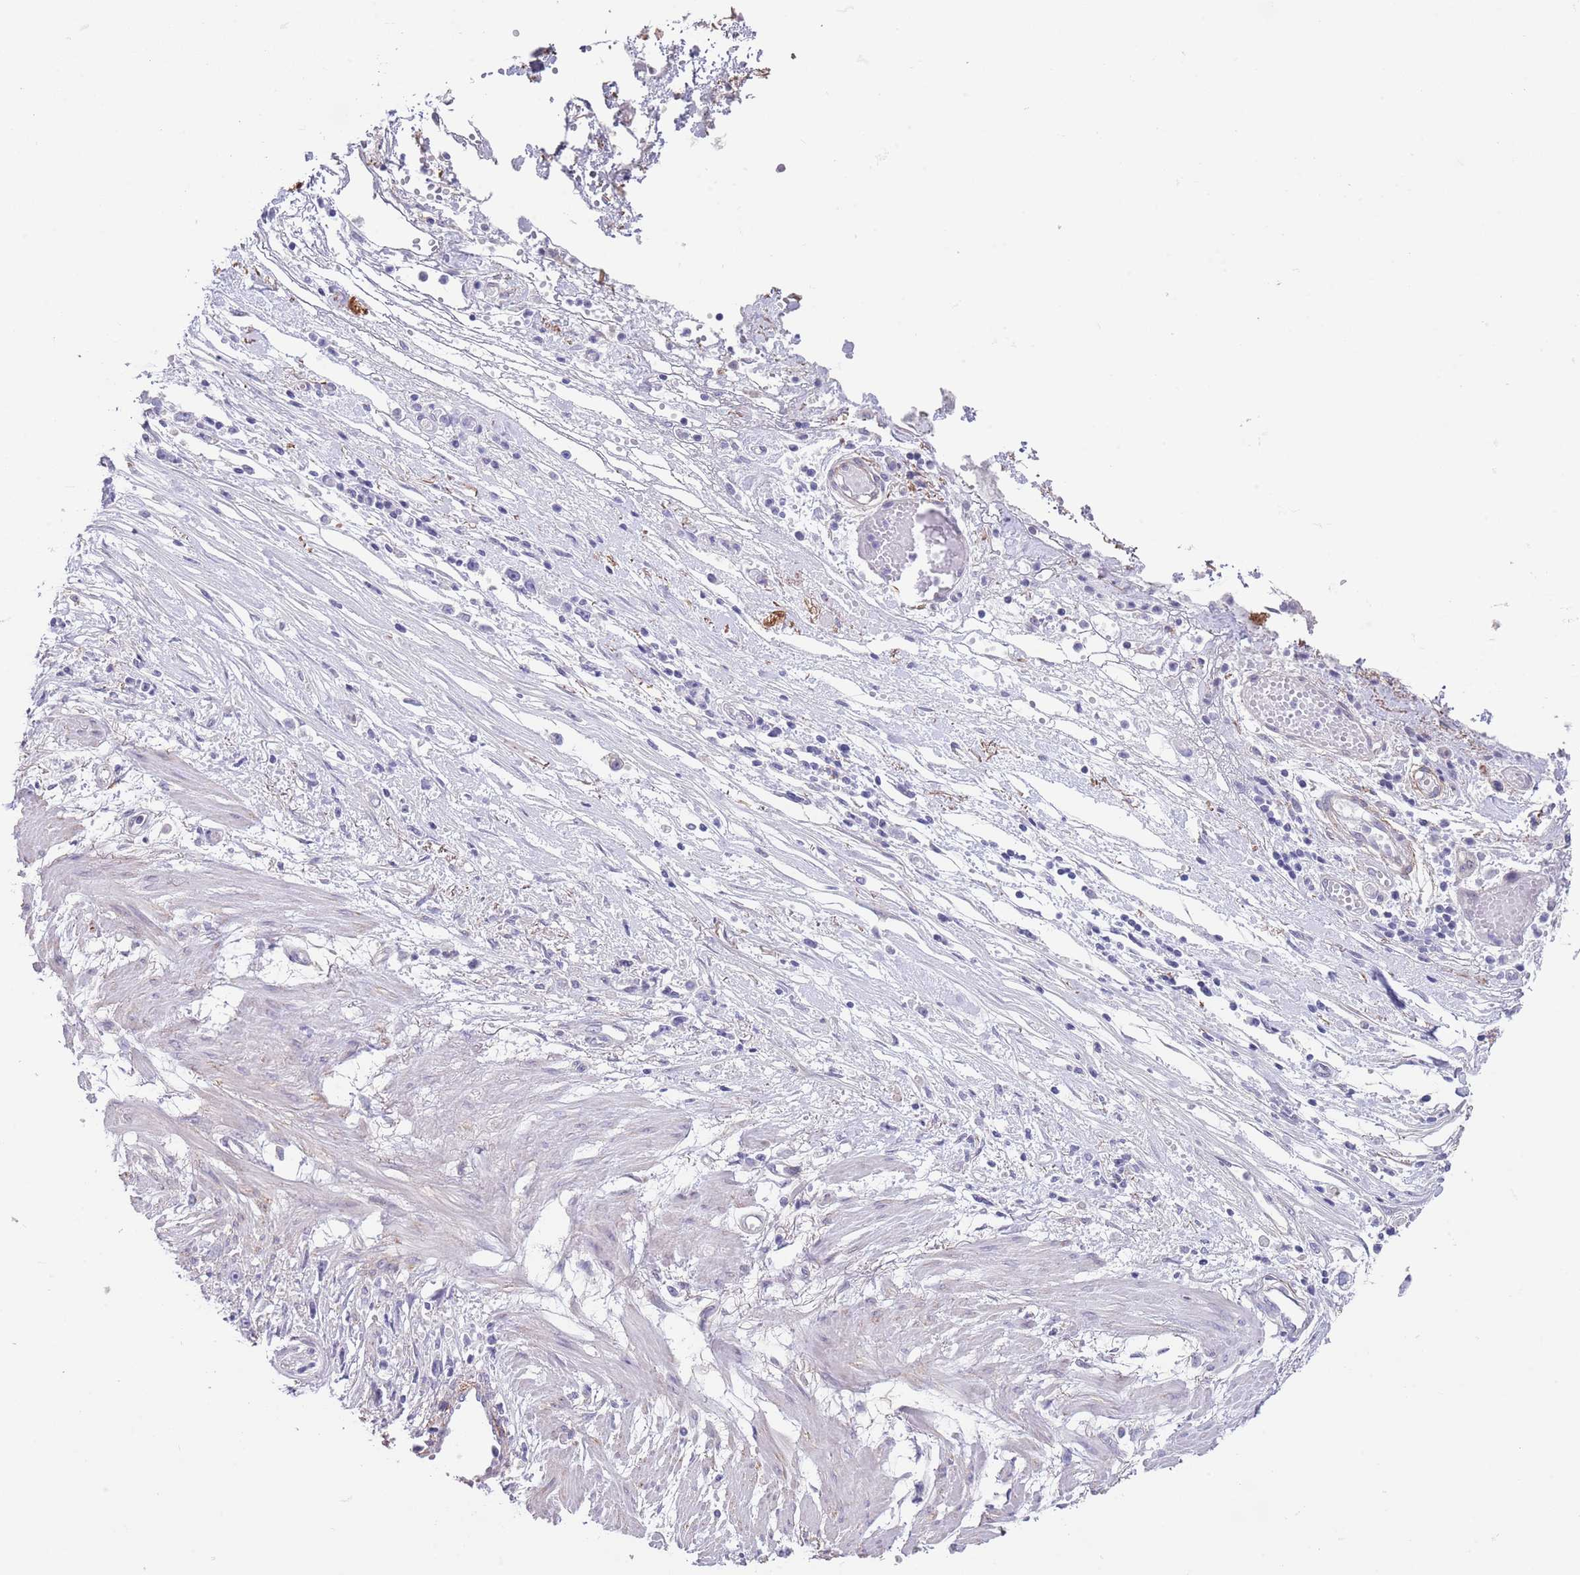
{"staining": {"intensity": "negative", "quantity": "none", "location": "none"}, "tissue": "stomach cancer", "cell_type": "Tumor cells", "image_type": "cancer", "snomed": [{"axis": "morphology", "description": "Adenocarcinoma, NOS"}, {"axis": "topography", "description": "Stomach"}], "caption": "A photomicrograph of human stomach cancer is negative for staining in tumor cells.", "gene": "RNF169", "patient": {"sex": "female", "age": 59}}